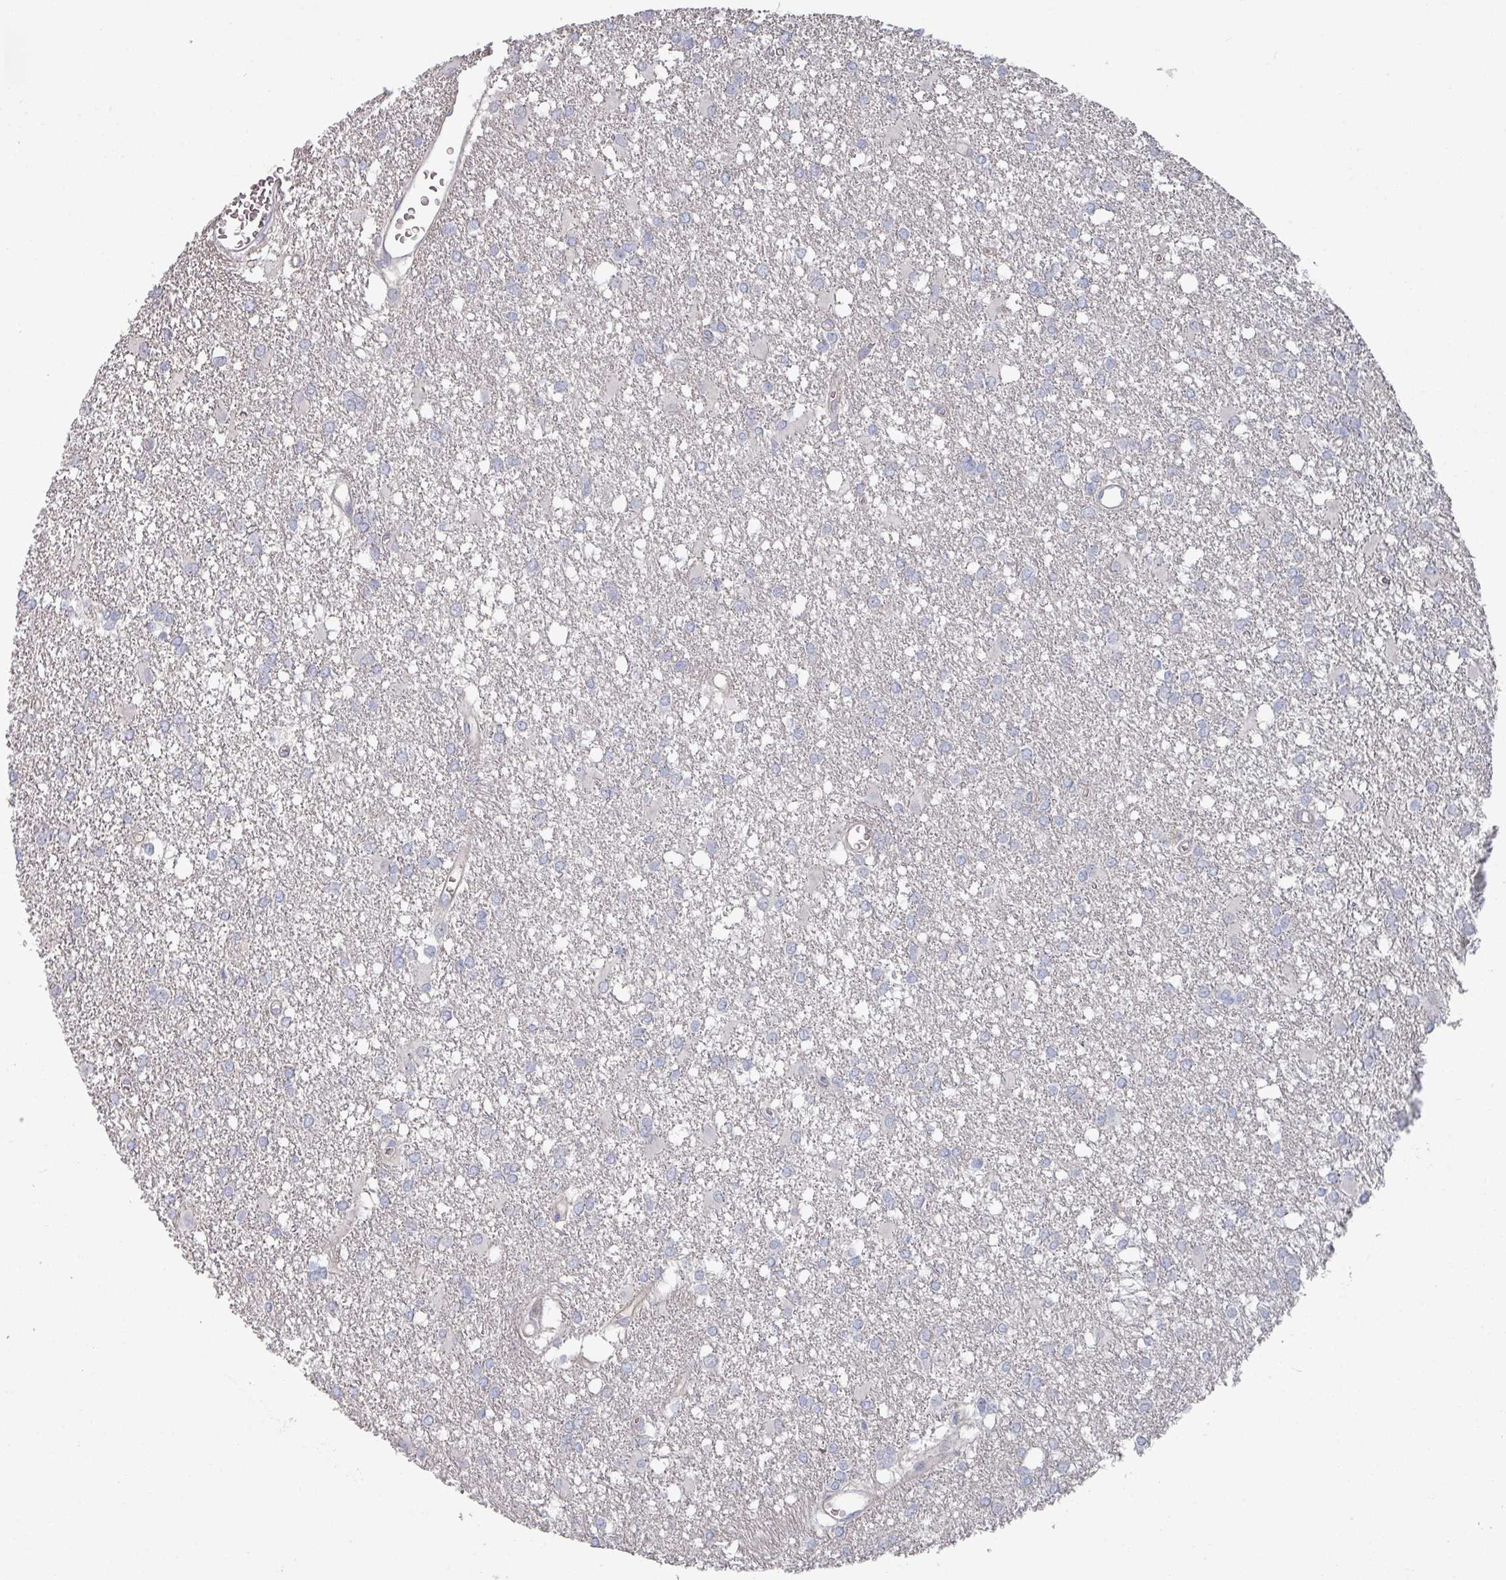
{"staining": {"intensity": "negative", "quantity": "none", "location": "none"}, "tissue": "glioma", "cell_type": "Tumor cells", "image_type": "cancer", "snomed": [{"axis": "morphology", "description": "Glioma, malignant, High grade"}, {"axis": "topography", "description": "Brain"}], "caption": "There is no significant expression in tumor cells of malignant glioma (high-grade). (Brightfield microscopy of DAB immunohistochemistry at high magnification).", "gene": "EFL1", "patient": {"sex": "male", "age": 48}}